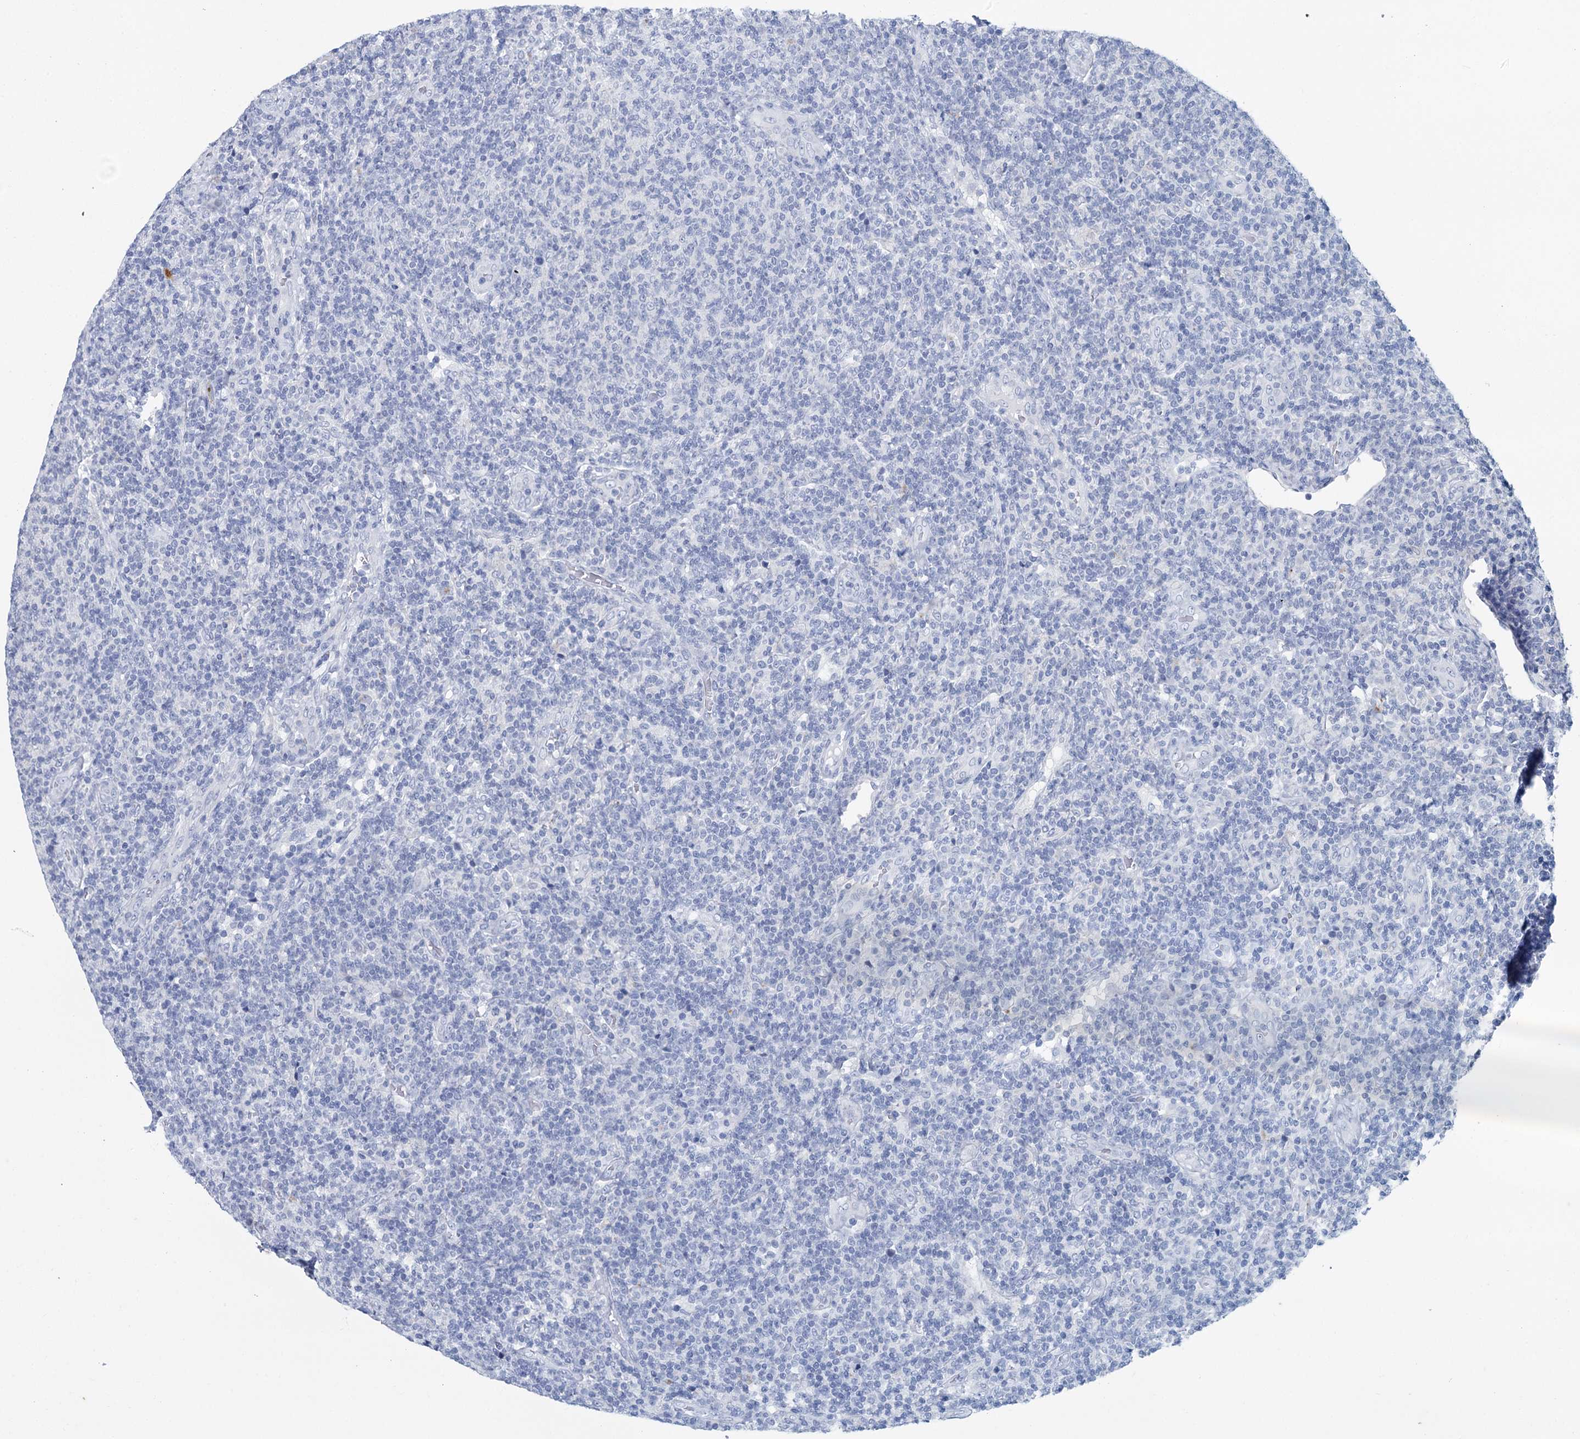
{"staining": {"intensity": "negative", "quantity": "none", "location": "none"}, "tissue": "lymphoma", "cell_type": "Tumor cells", "image_type": "cancer", "snomed": [{"axis": "morphology", "description": "Malignant lymphoma, non-Hodgkin's type, Low grade"}, {"axis": "topography", "description": "Lymph node"}], "caption": "Protein analysis of lymphoma shows no significant expression in tumor cells. (DAB (3,3'-diaminobenzidine) IHC, high magnification).", "gene": "METTL7B", "patient": {"sex": "male", "age": 66}}